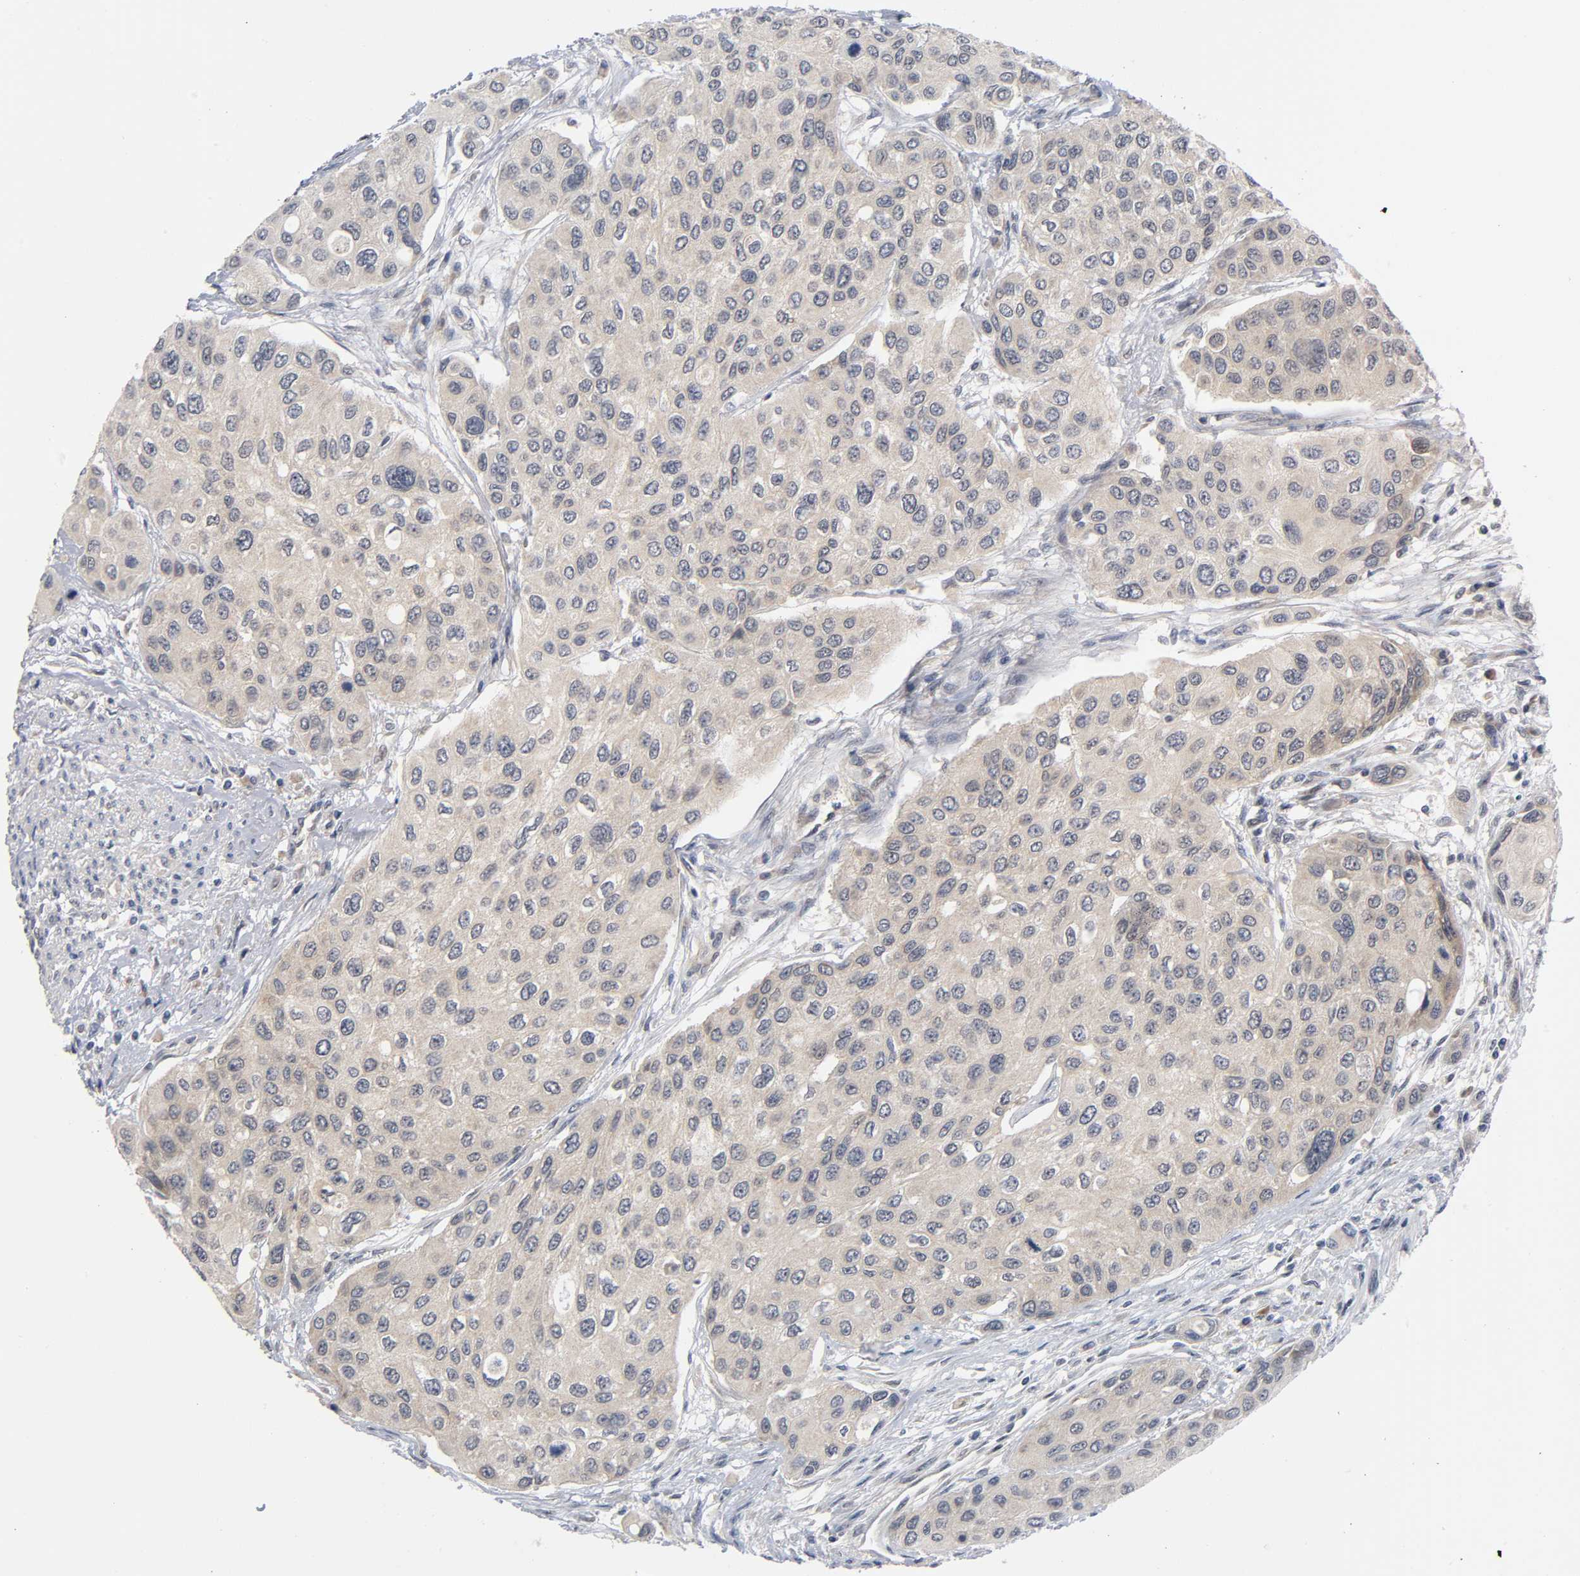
{"staining": {"intensity": "weak", "quantity": ">75%", "location": "cytoplasmic/membranous"}, "tissue": "urothelial cancer", "cell_type": "Tumor cells", "image_type": "cancer", "snomed": [{"axis": "morphology", "description": "Urothelial carcinoma, High grade"}, {"axis": "topography", "description": "Urinary bladder"}], "caption": "DAB immunohistochemical staining of human urothelial carcinoma (high-grade) displays weak cytoplasmic/membranous protein staining in about >75% of tumor cells.", "gene": "MAPK8", "patient": {"sex": "female", "age": 56}}